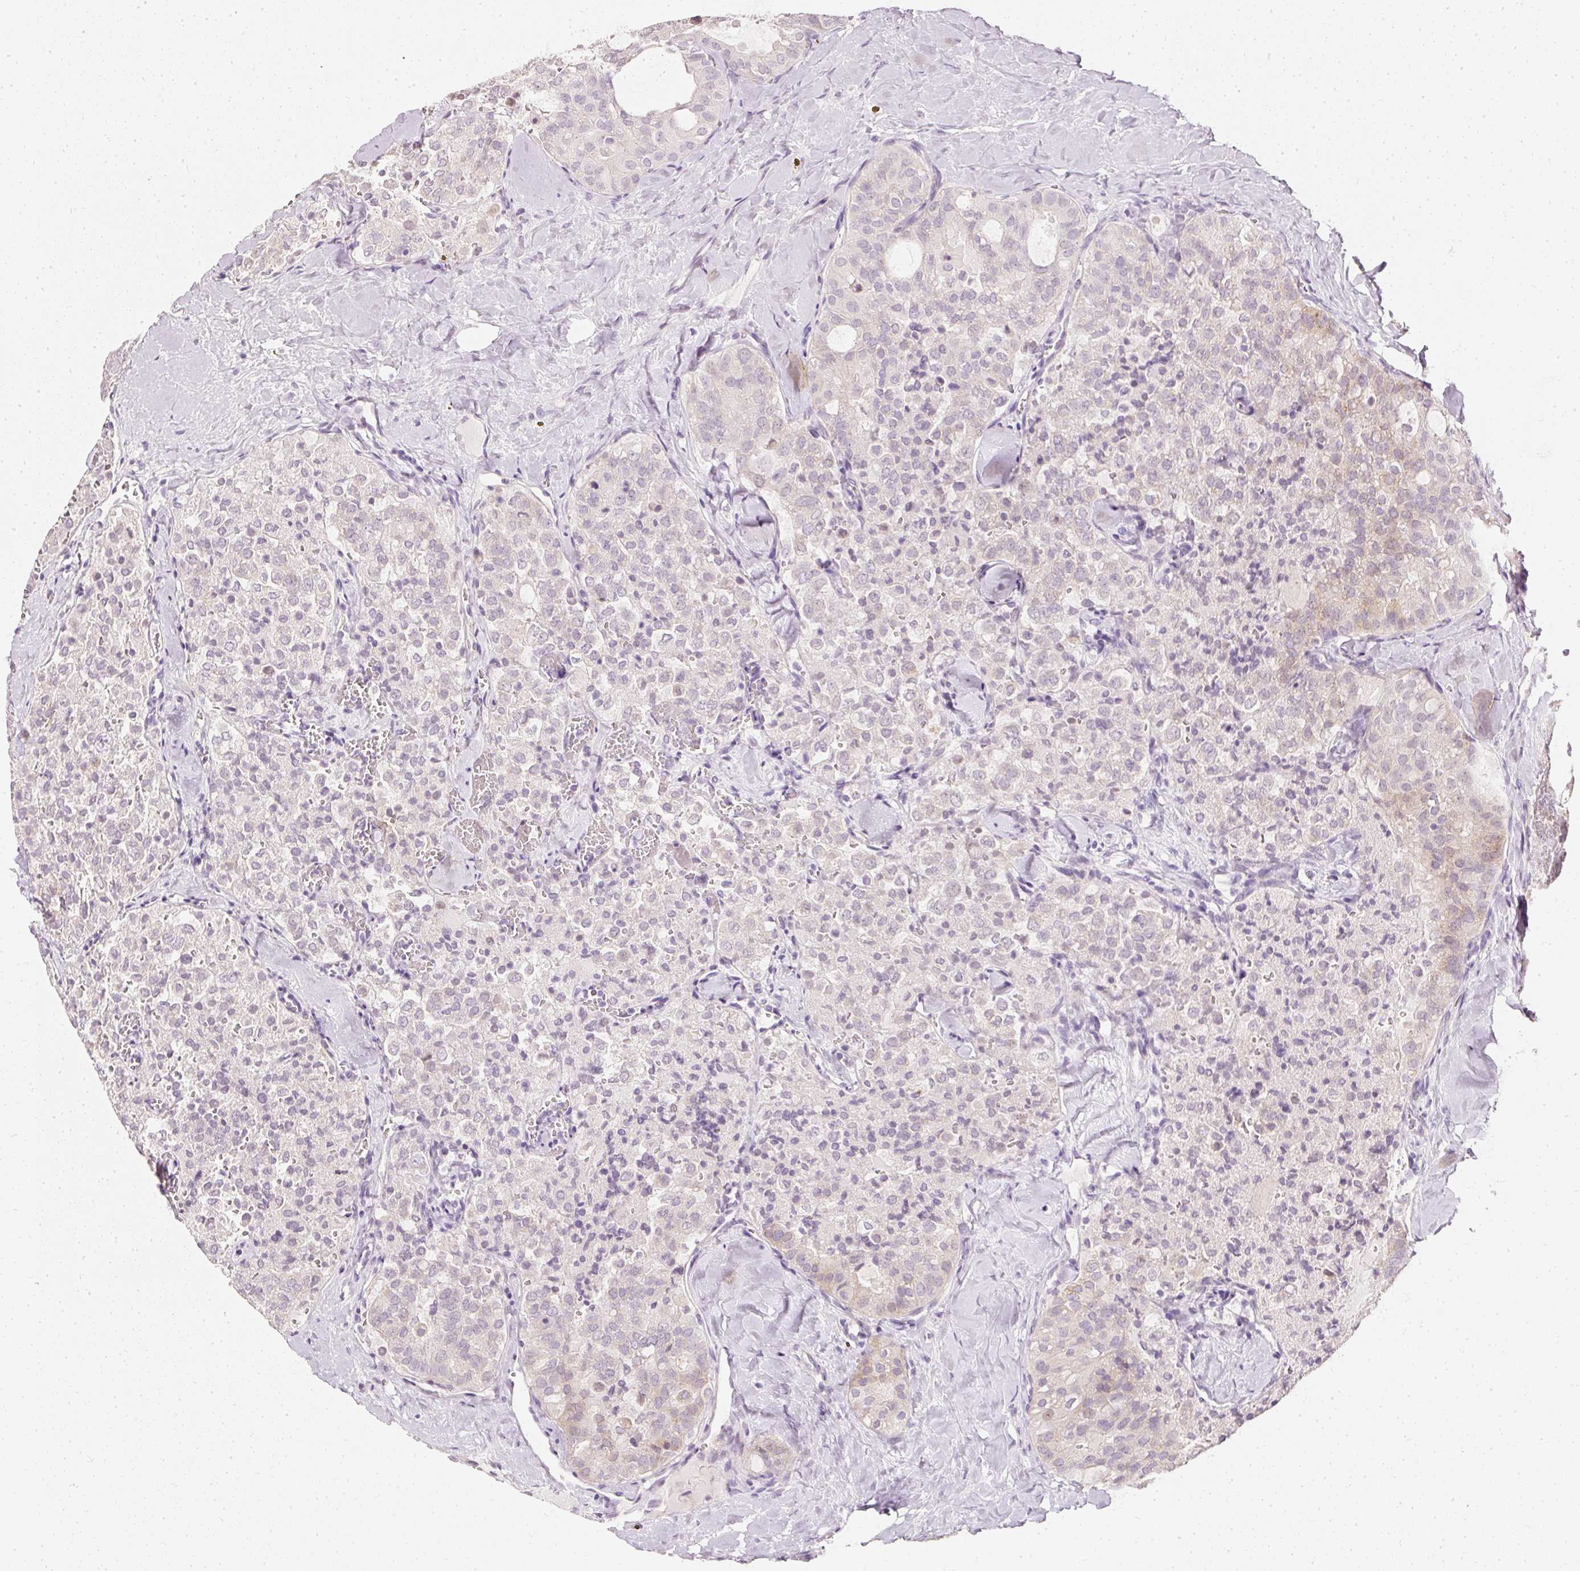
{"staining": {"intensity": "weak", "quantity": "<25%", "location": "cytoplasmic/membranous"}, "tissue": "thyroid cancer", "cell_type": "Tumor cells", "image_type": "cancer", "snomed": [{"axis": "morphology", "description": "Follicular adenoma carcinoma, NOS"}, {"axis": "topography", "description": "Thyroid gland"}], "caption": "A photomicrograph of human thyroid cancer is negative for staining in tumor cells.", "gene": "ELAVL3", "patient": {"sex": "male", "age": 75}}